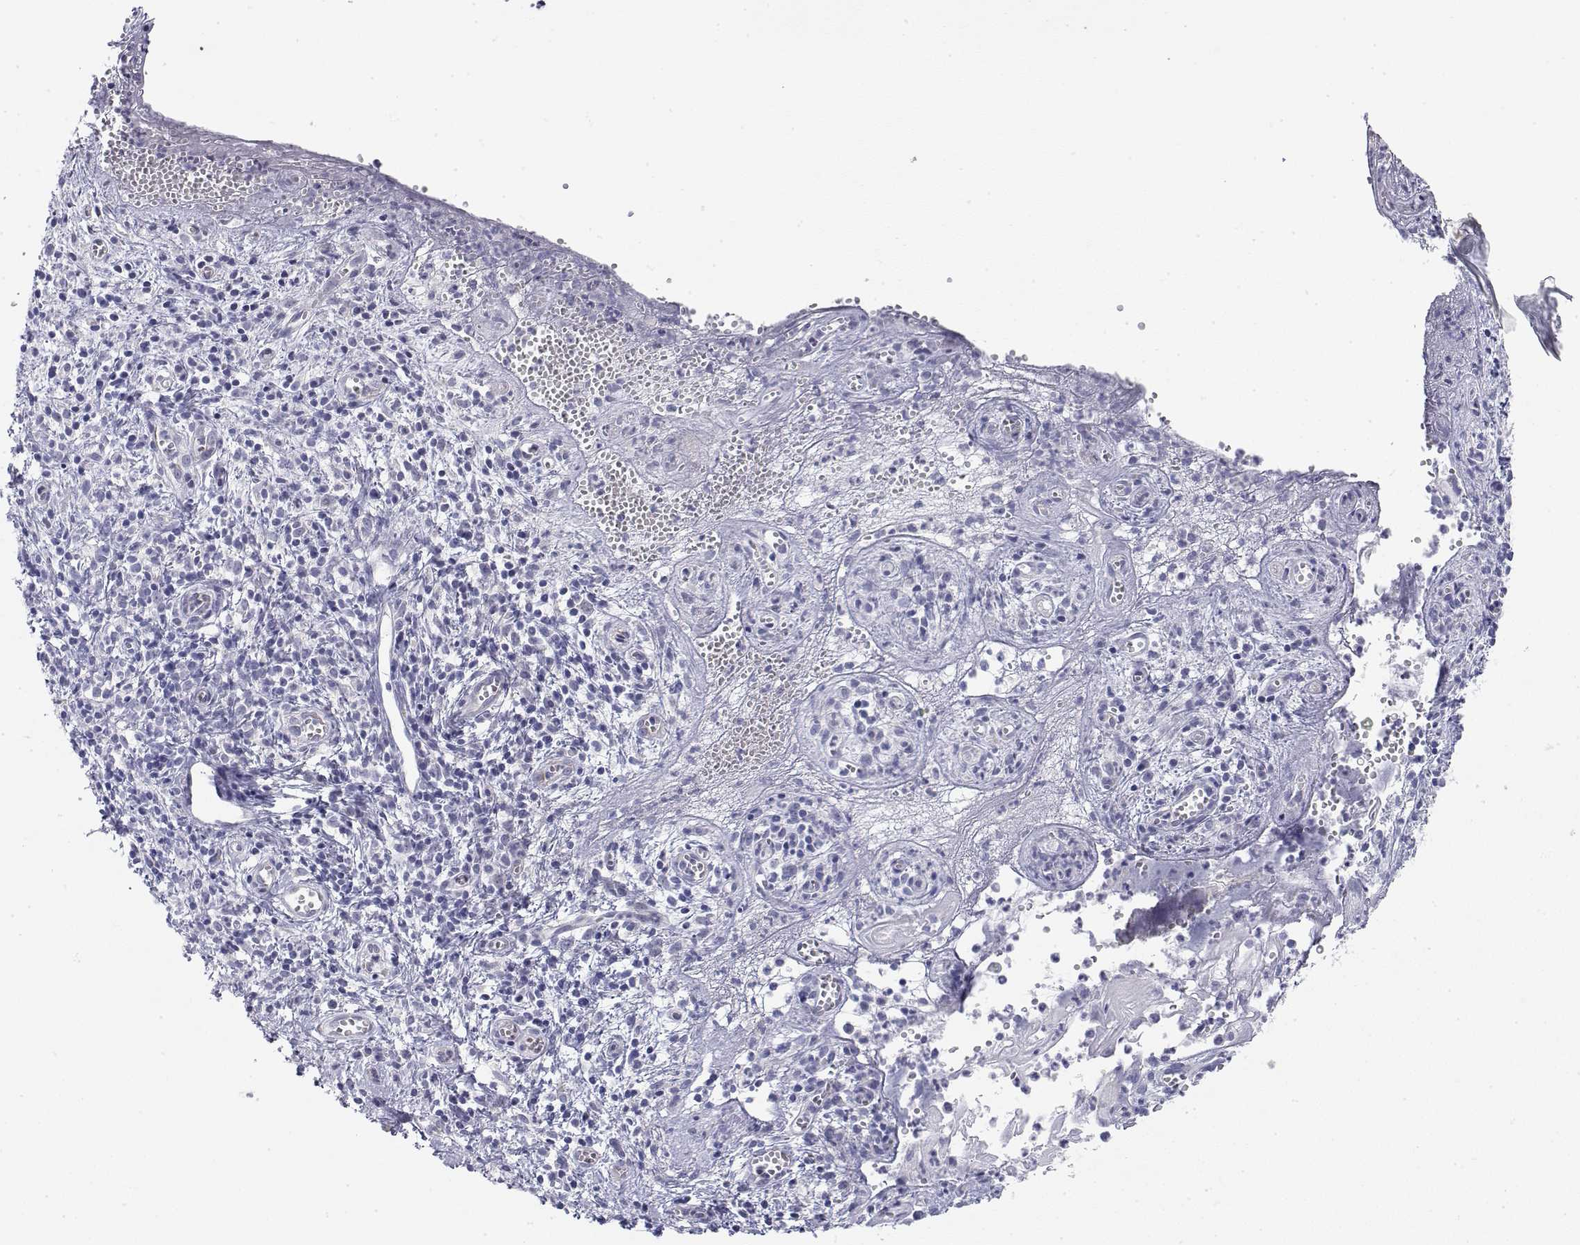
{"staining": {"intensity": "negative", "quantity": "none", "location": "none"}, "tissue": "cervical cancer", "cell_type": "Tumor cells", "image_type": "cancer", "snomed": [{"axis": "morphology", "description": "Squamous cell carcinoma, NOS"}, {"axis": "topography", "description": "Cervix"}], "caption": "The immunohistochemistry (IHC) histopathology image has no significant staining in tumor cells of squamous cell carcinoma (cervical) tissue.", "gene": "MISP", "patient": {"sex": "female", "age": 30}}